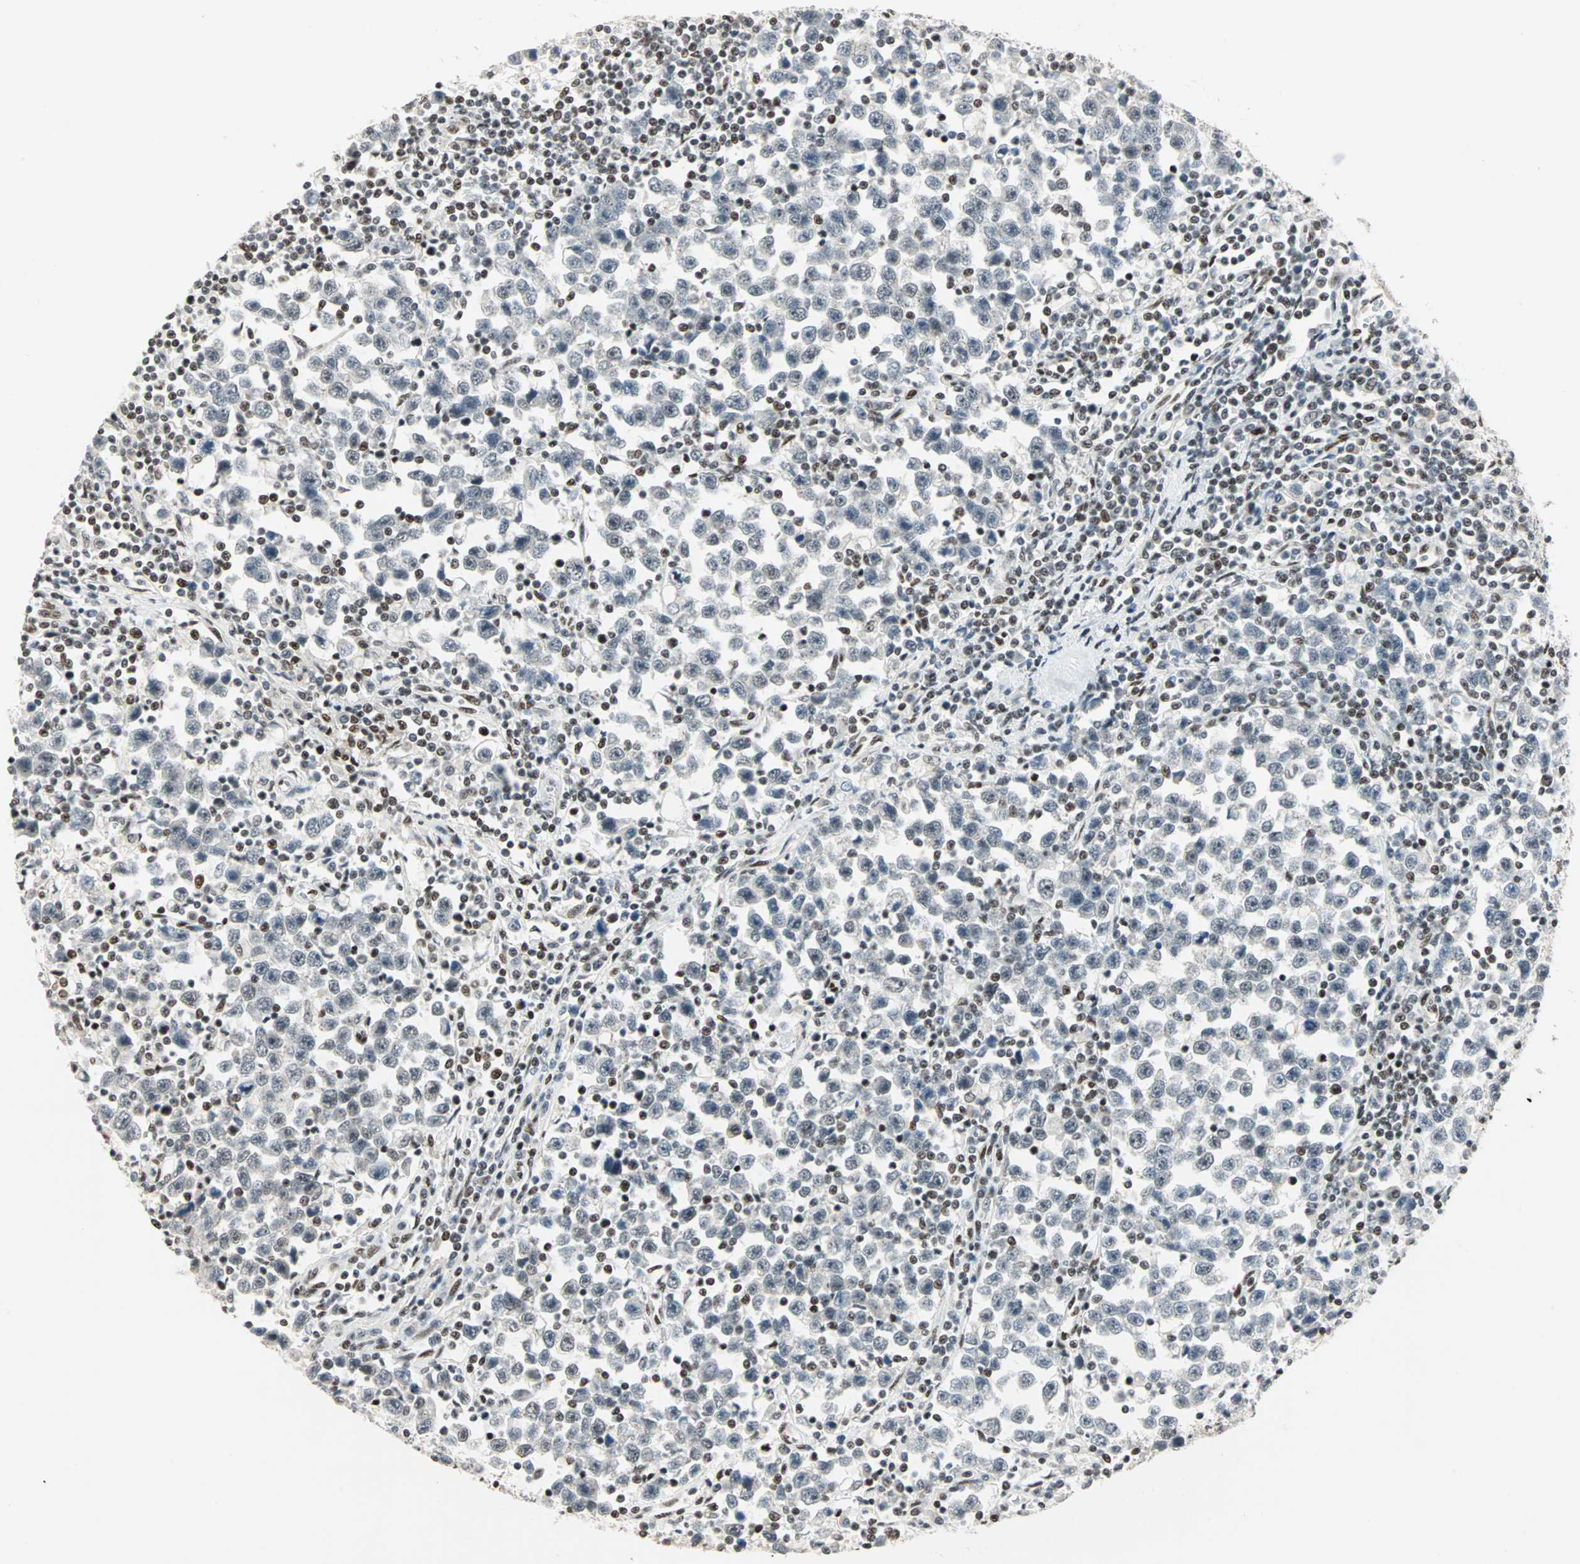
{"staining": {"intensity": "weak", "quantity": "<25%", "location": "nuclear"}, "tissue": "testis cancer", "cell_type": "Tumor cells", "image_type": "cancer", "snomed": [{"axis": "morphology", "description": "Seminoma, NOS"}, {"axis": "topography", "description": "Testis"}], "caption": "Immunohistochemistry of human testis cancer (seminoma) displays no positivity in tumor cells. (DAB (3,3'-diaminobenzidine) immunohistochemistry (IHC) with hematoxylin counter stain).", "gene": "BLM", "patient": {"sex": "male", "age": 43}}